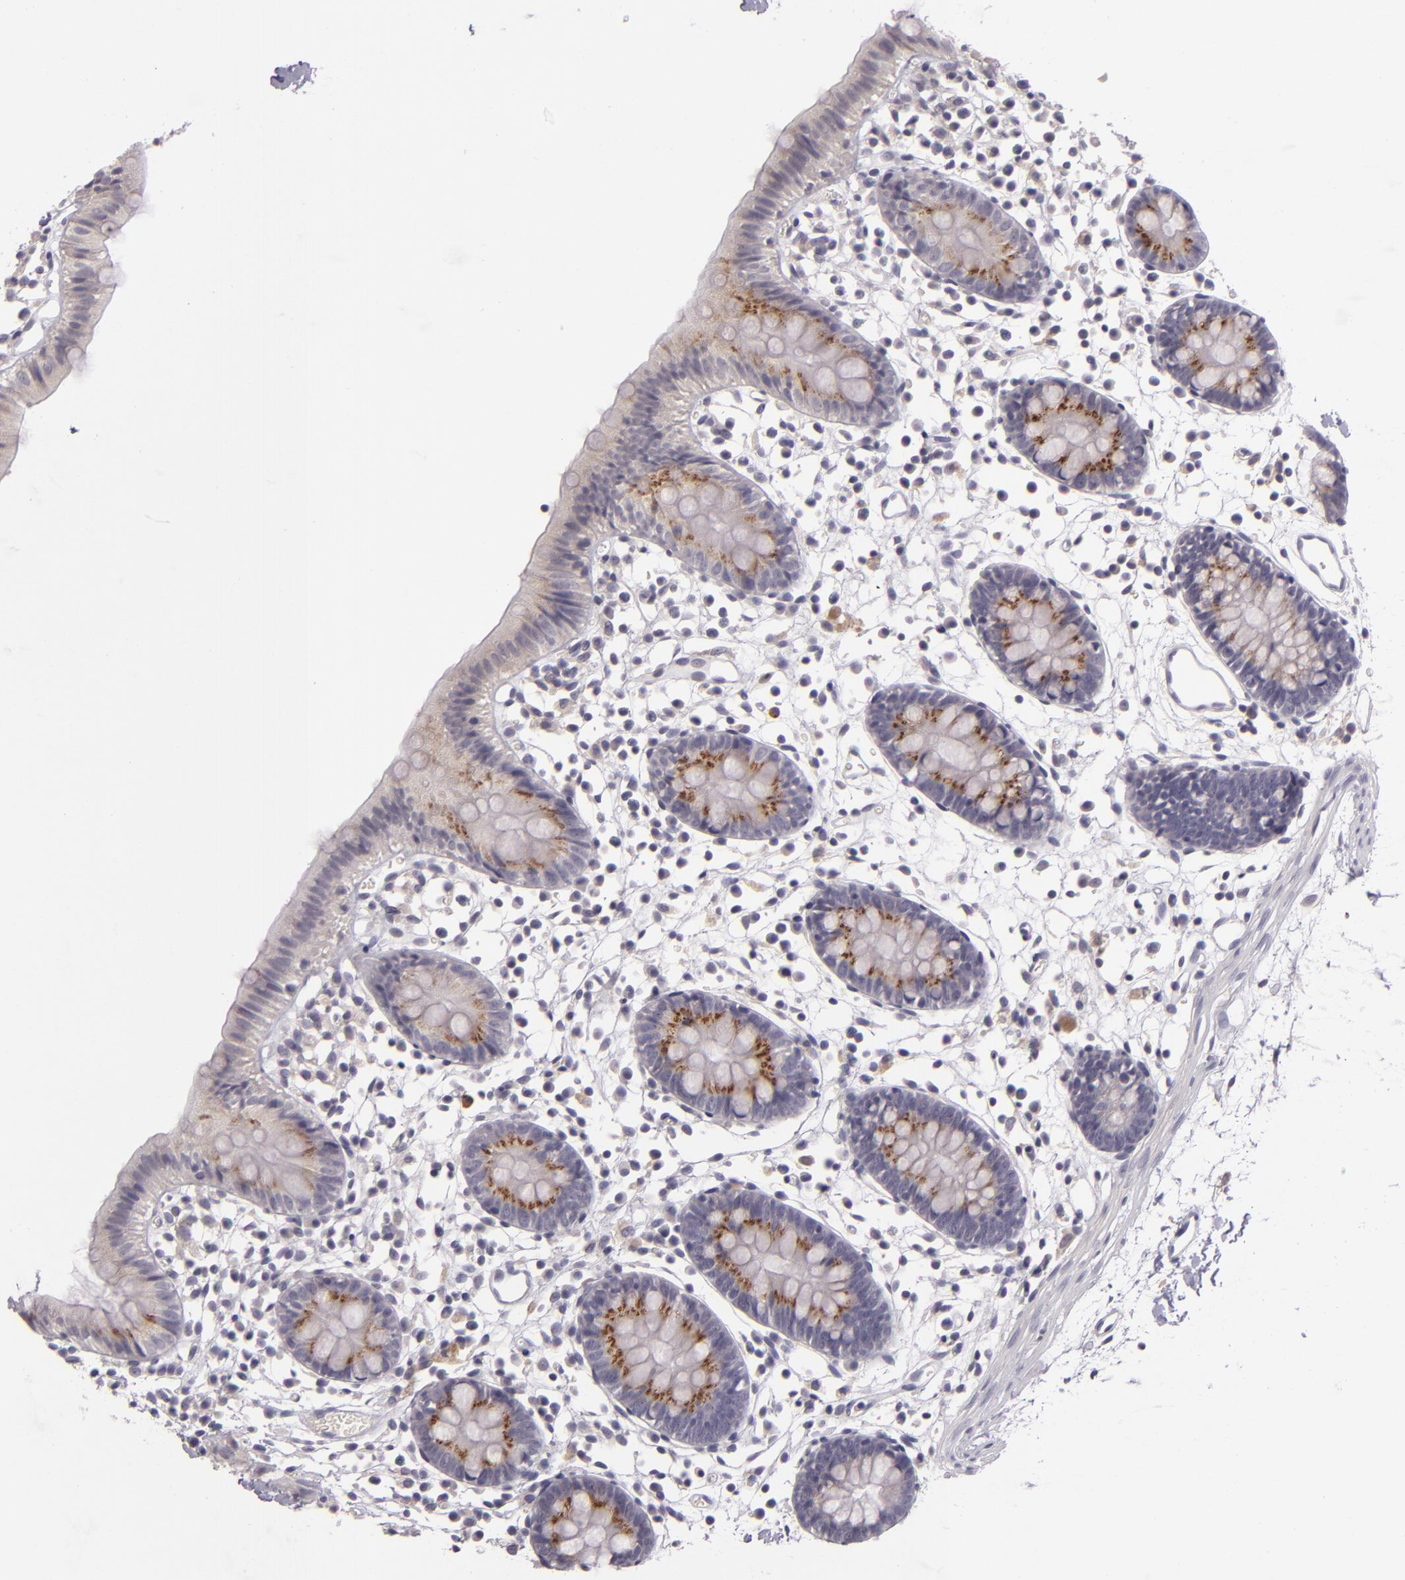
{"staining": {"intensity": "negative", "quantity": "none", "location": "none"}, "tissue": "colon", "cell_type": "Endothelial cells", "image_type": "normal", "snomed": [{"axis": "morphology", "description": "Normal tissue, NOS"}, {"axis": "topography", "description": "Colon"}], "caption": "Colon stained for a protein using immunohistochemistry (IHC) reveals no staining endothelial cells.", "gene": "EGFL6", "patient": {"sex": "male", "age": 14}}